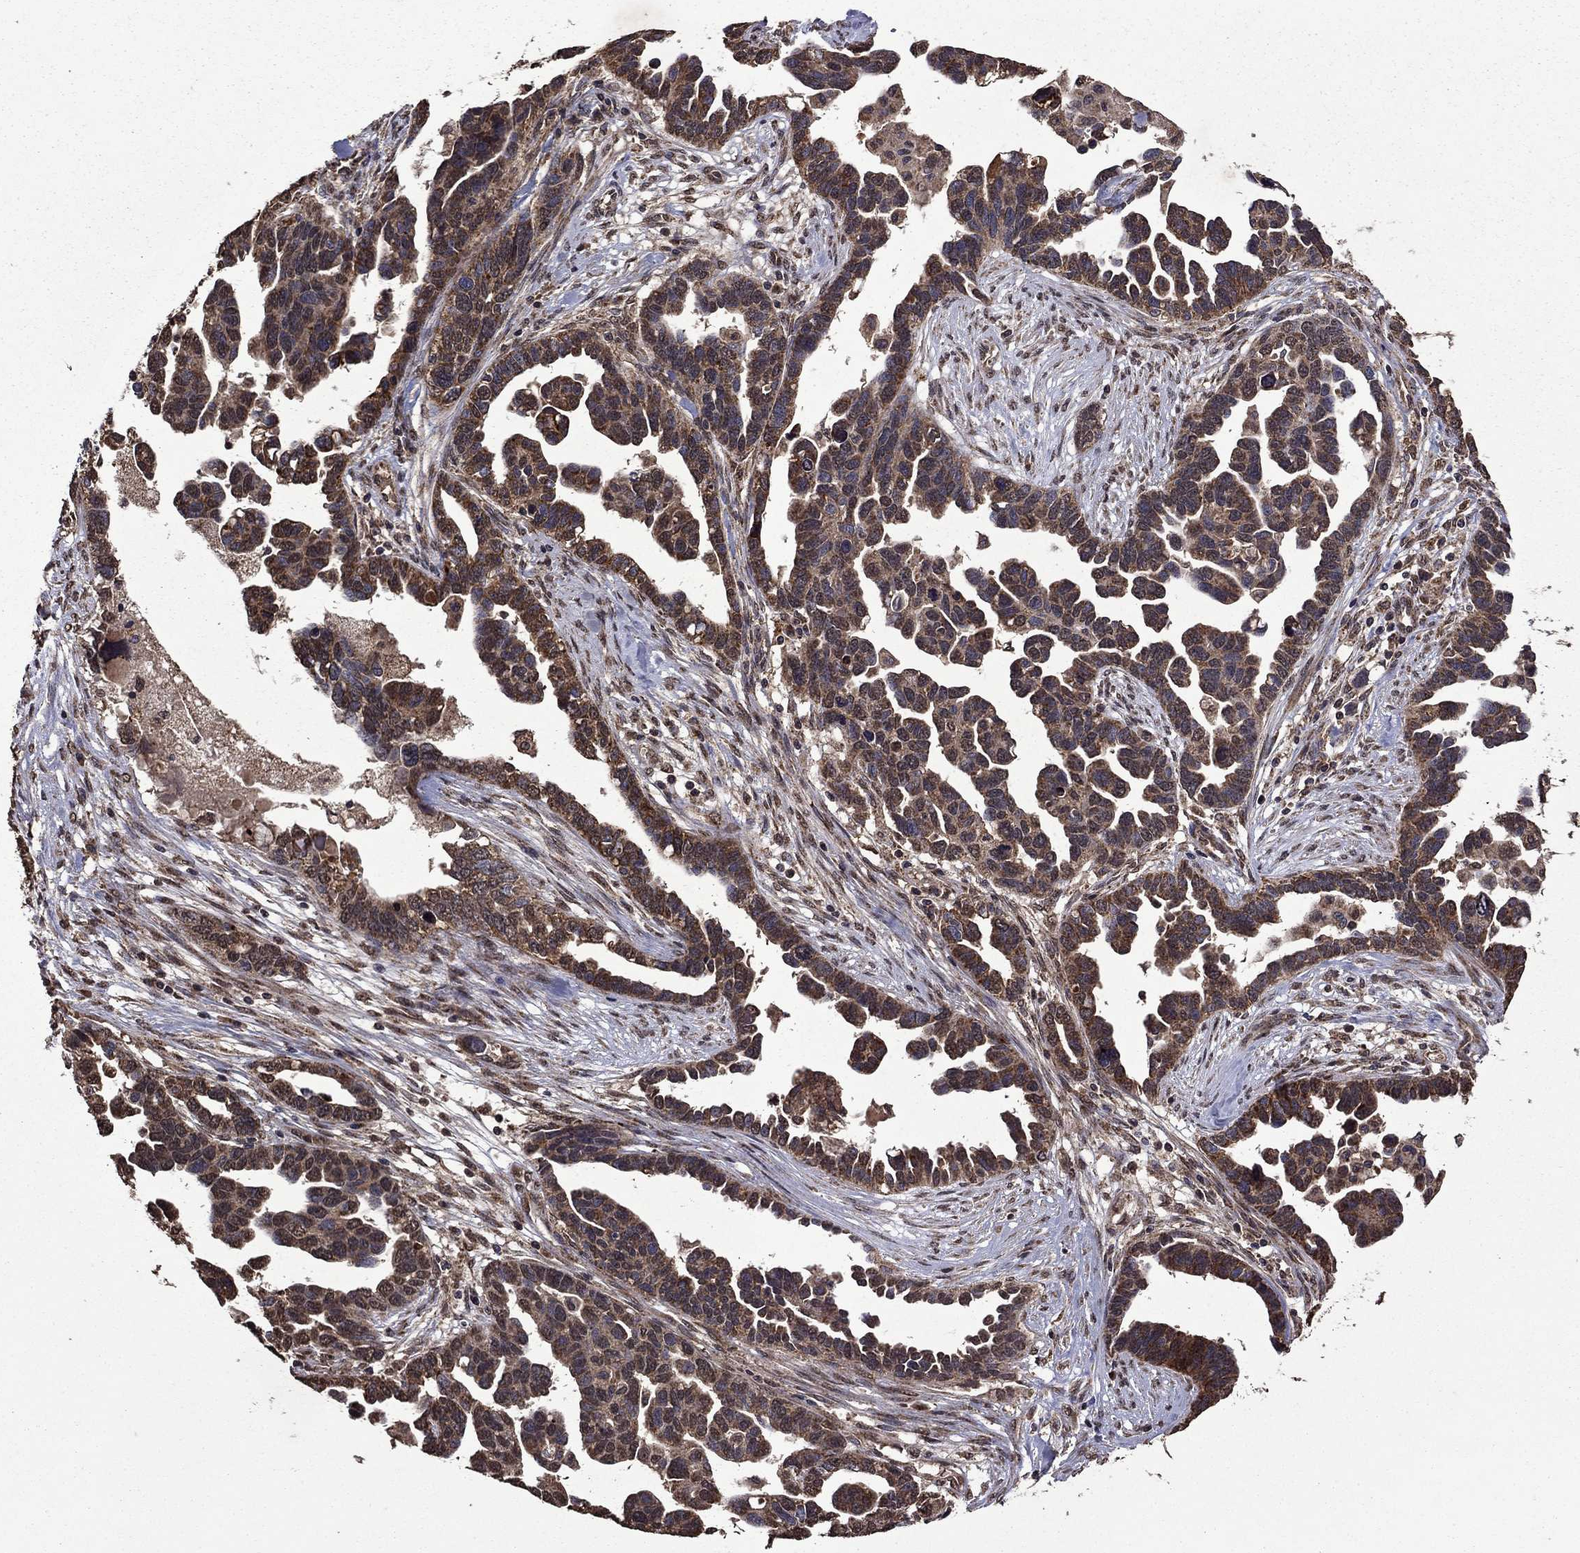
{"staining": {"intensity": "strong", "quantity": "25%-75%", "location": "cytoplasmic/membranous"}, "tissue": "ovarian cancer", "cell_type": "Tumor cells", "image_type": "cancer", "snomed": [{"axis": "morphology", "description": "Cystadenocarcinoma, serous, NOS"}, {"axis": "topography", "description": "Ovary"}], "caption": "Immunohistochemical staining of human ovarian serous cystadenocarcinoma reveals high levels of strong cytoplasmic/membranous protein expression in approximately 25%-75% of tumor cells. The staining was performed using DAB to visualize the protein expression in brown, while the nuclei were stained in blue with hematoxylin (Magnification: 20x).", "gene": "ITM2B", "patient": {"sex": "female", "age": 54}}